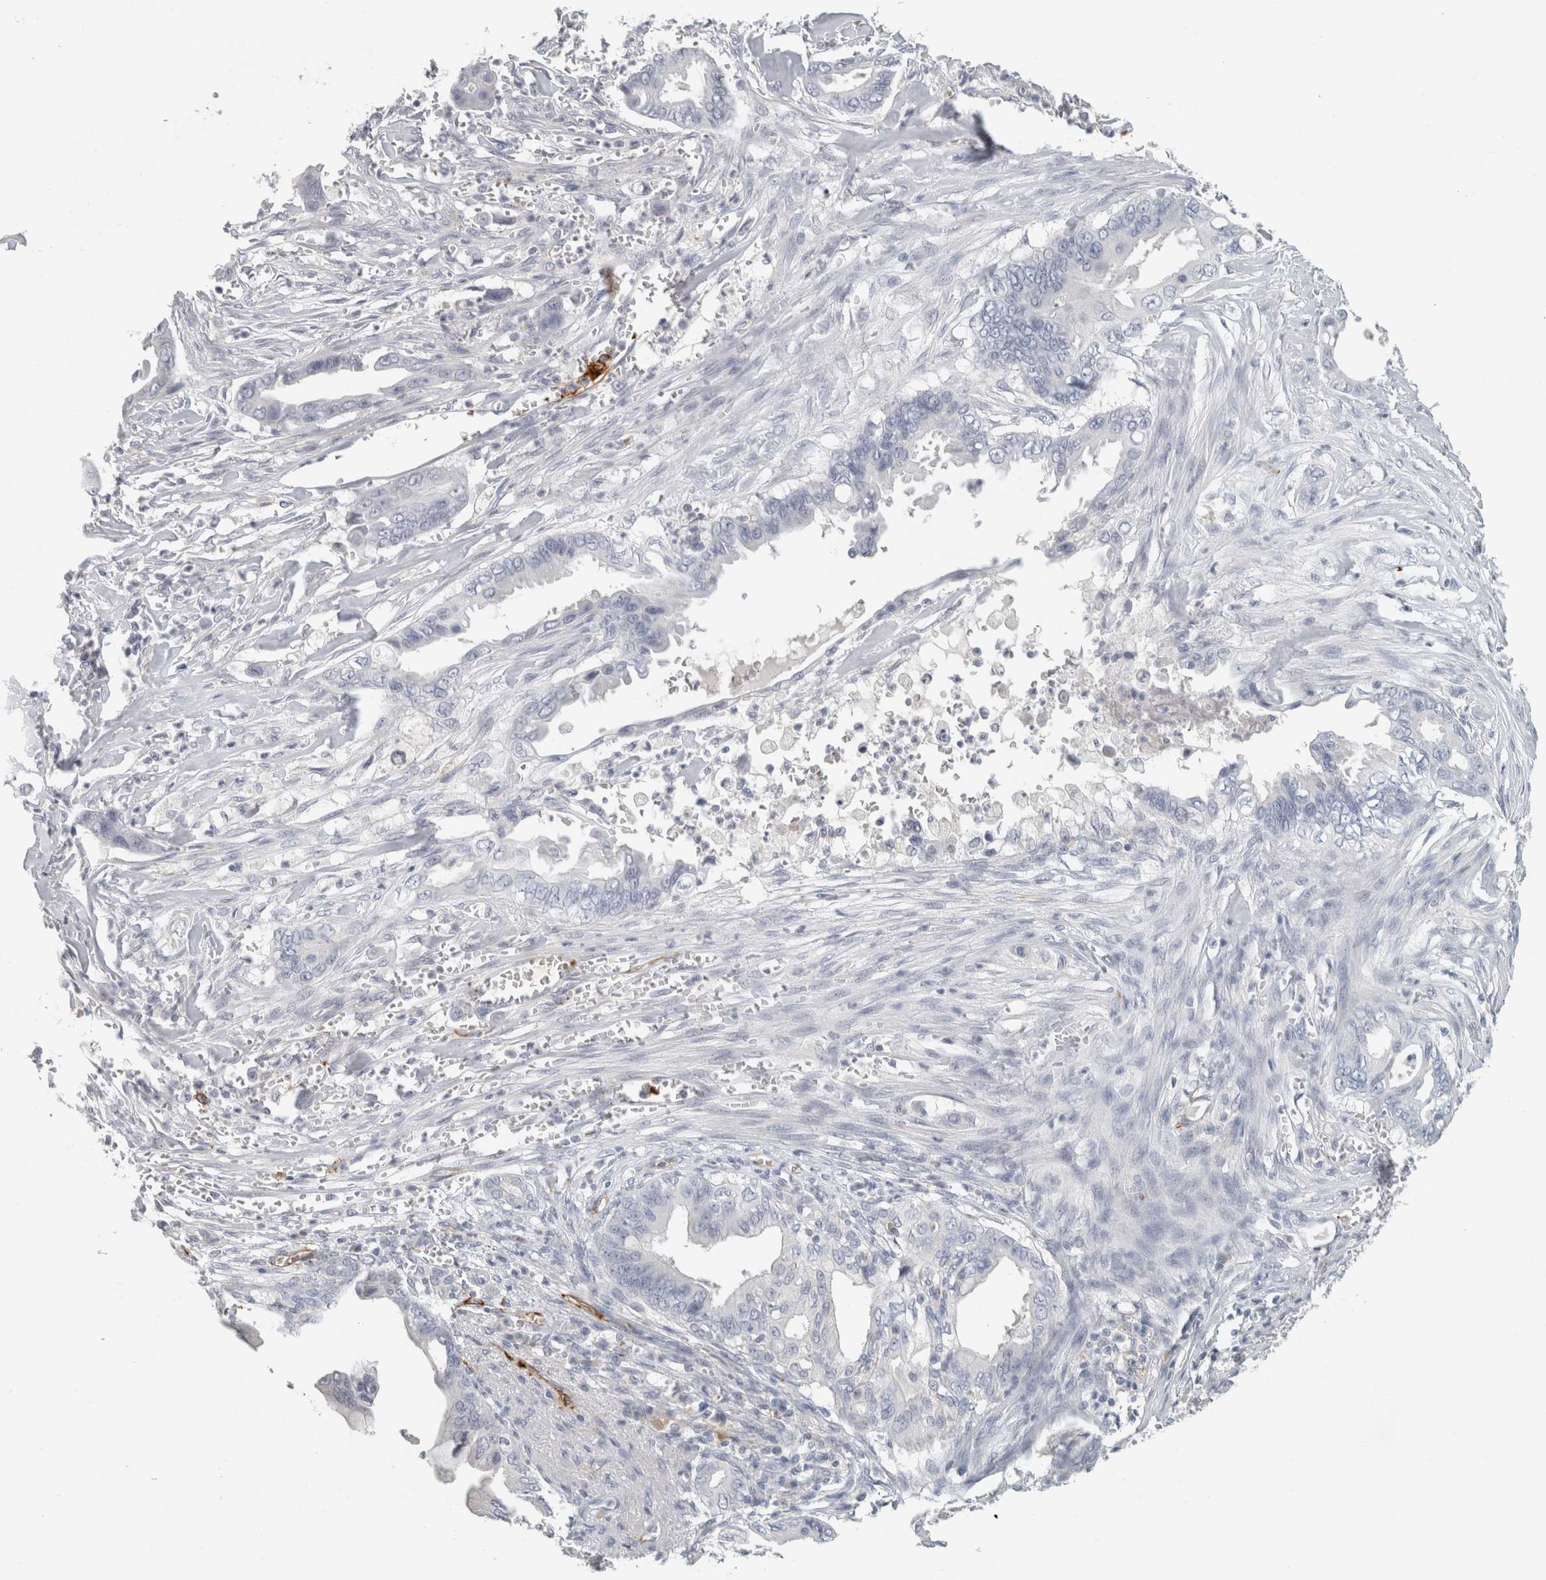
{"staining": {"intensity": "negative", "quantity": "none", "location": "none"}, "tissue": "pancreatic cancer", "cell_type": "Tumor cells", "image_type": "cancer", "snomed": [{"axis": "morphology", "description": "Adenocarcinoma, NOS"}, {"axis": "topography", "description": "Pancreas"}], "caption": "Micrograph shows no significant protein staining in tumor cells of pancreatic cancer.", "gene": "CD36", "patient": {"sex": "male", "age": 59}}